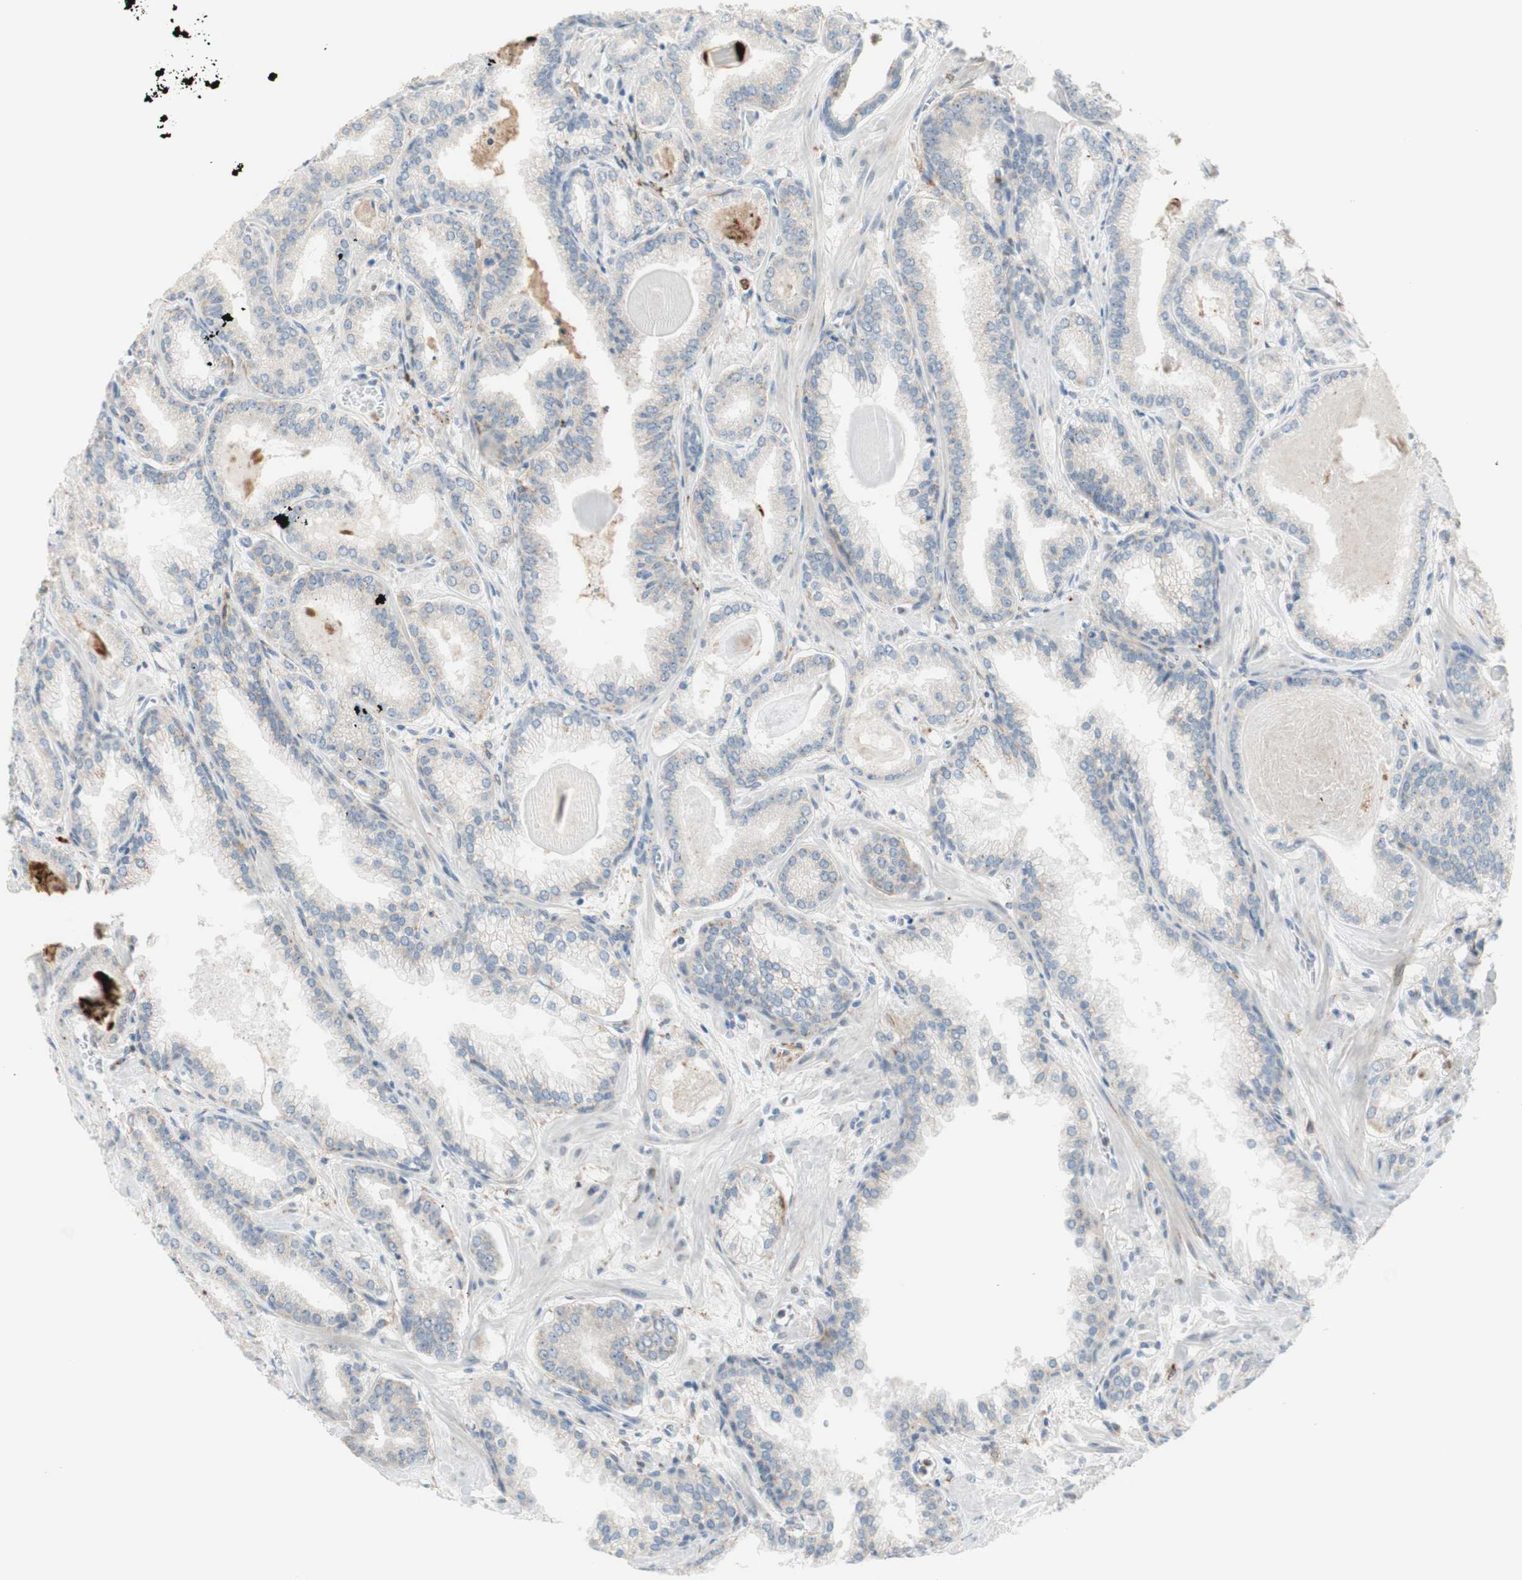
{"staining": {"intensity": "negative", "quantity": "none", "location": "none"}, "tissue": "prostate cancer", "cell_type": "Tumor cells", "image_type": "cancer", "snomed": [{"axis": "morphology", "description": "Adenocarcinoma, Low grade"}, {"axis": "topography", "description": "Prostate"}], "caption": "Immunohistochemical staining of adenocarcinoma (low-grade) (prostate) exhibits no significant staining in tumor cells.", "gene": "GAPT", "patient": {"sex": "male", "age": 59}}